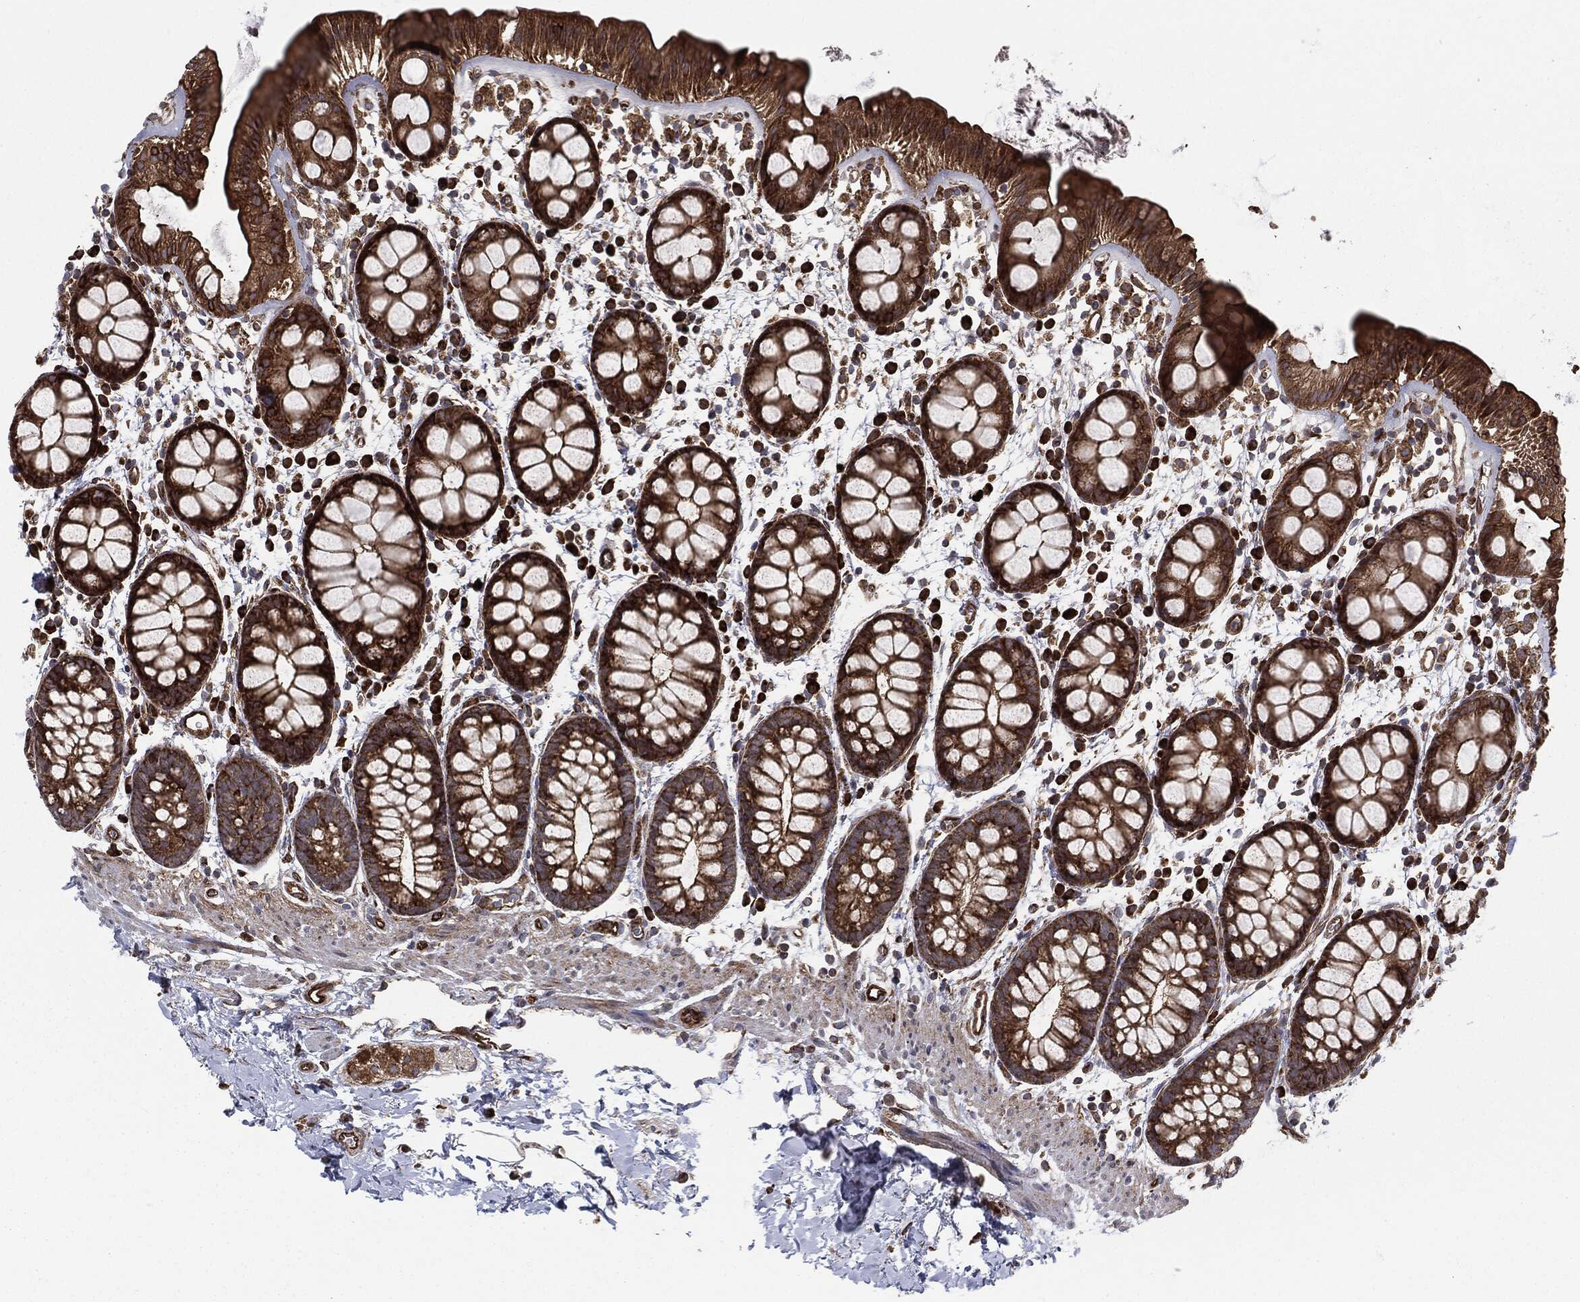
{"staining": {"intensity": "strong", "quantity": ">75%", "location": "cytoplasmic/membranous"}, "tissue": "rectum", "cell_type": "Glandular cells", "image_type": "normal", "snomed": [{"axis": "morphology", "description": "Normal tissue, NOS"}, {"axis": "topography", "description": "Rectum"}], "caption": "Glandular cells demonstrate strong cytoplasmic/membranous positivity in about >75% of cells in normal rectum.", "gene": "CYLD", "patient": {"sex": "male", "age": 57}}